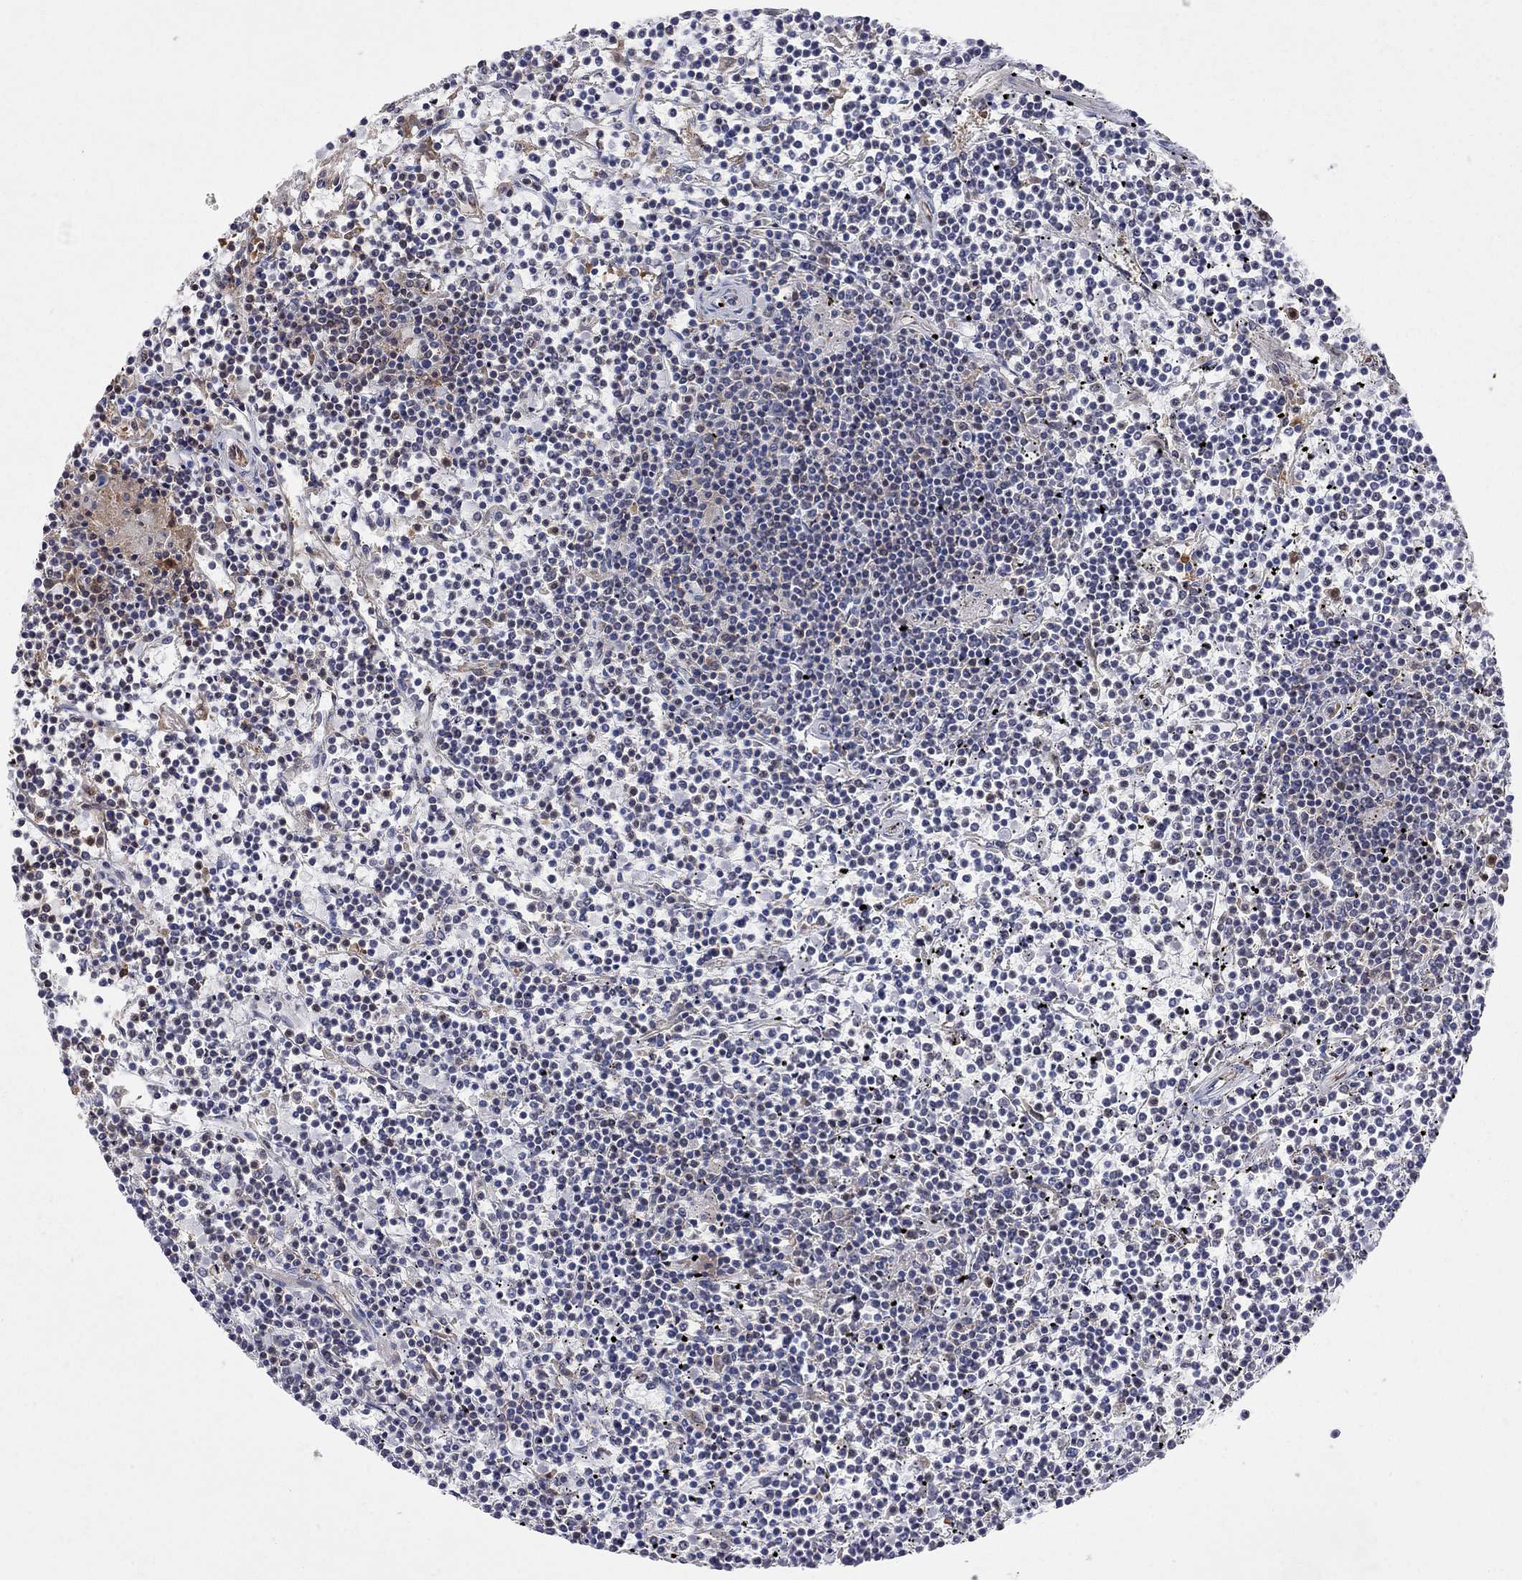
{"staining": {"intensity": "negative", "quantity": "none", "location": "none"}, "tissue": "lymphoma", "cell_type": "Tumor cells", "image_type": "cancer", "snomed": [{"axis": "morphology", "description": "Malignant lymphoma, non-Hodgkin's type, Low grade"}, {"axis": "topography", "description": "Spleen"}], "caption": "This is a histopathology image of immunohistochemistry staining of low-grade malignant lymphoma, non-Hodgkin's type, which shows no staining in tumor cells. The staining was performed using DAB (3,3'-diaminobenzidine) to visualize the protein expression in brown, while the nuclei were stained in blue with hematoxylin (Magnification: 20x).", "gene": "ABI3", "patient": {"sex": "female", "age": 19}}